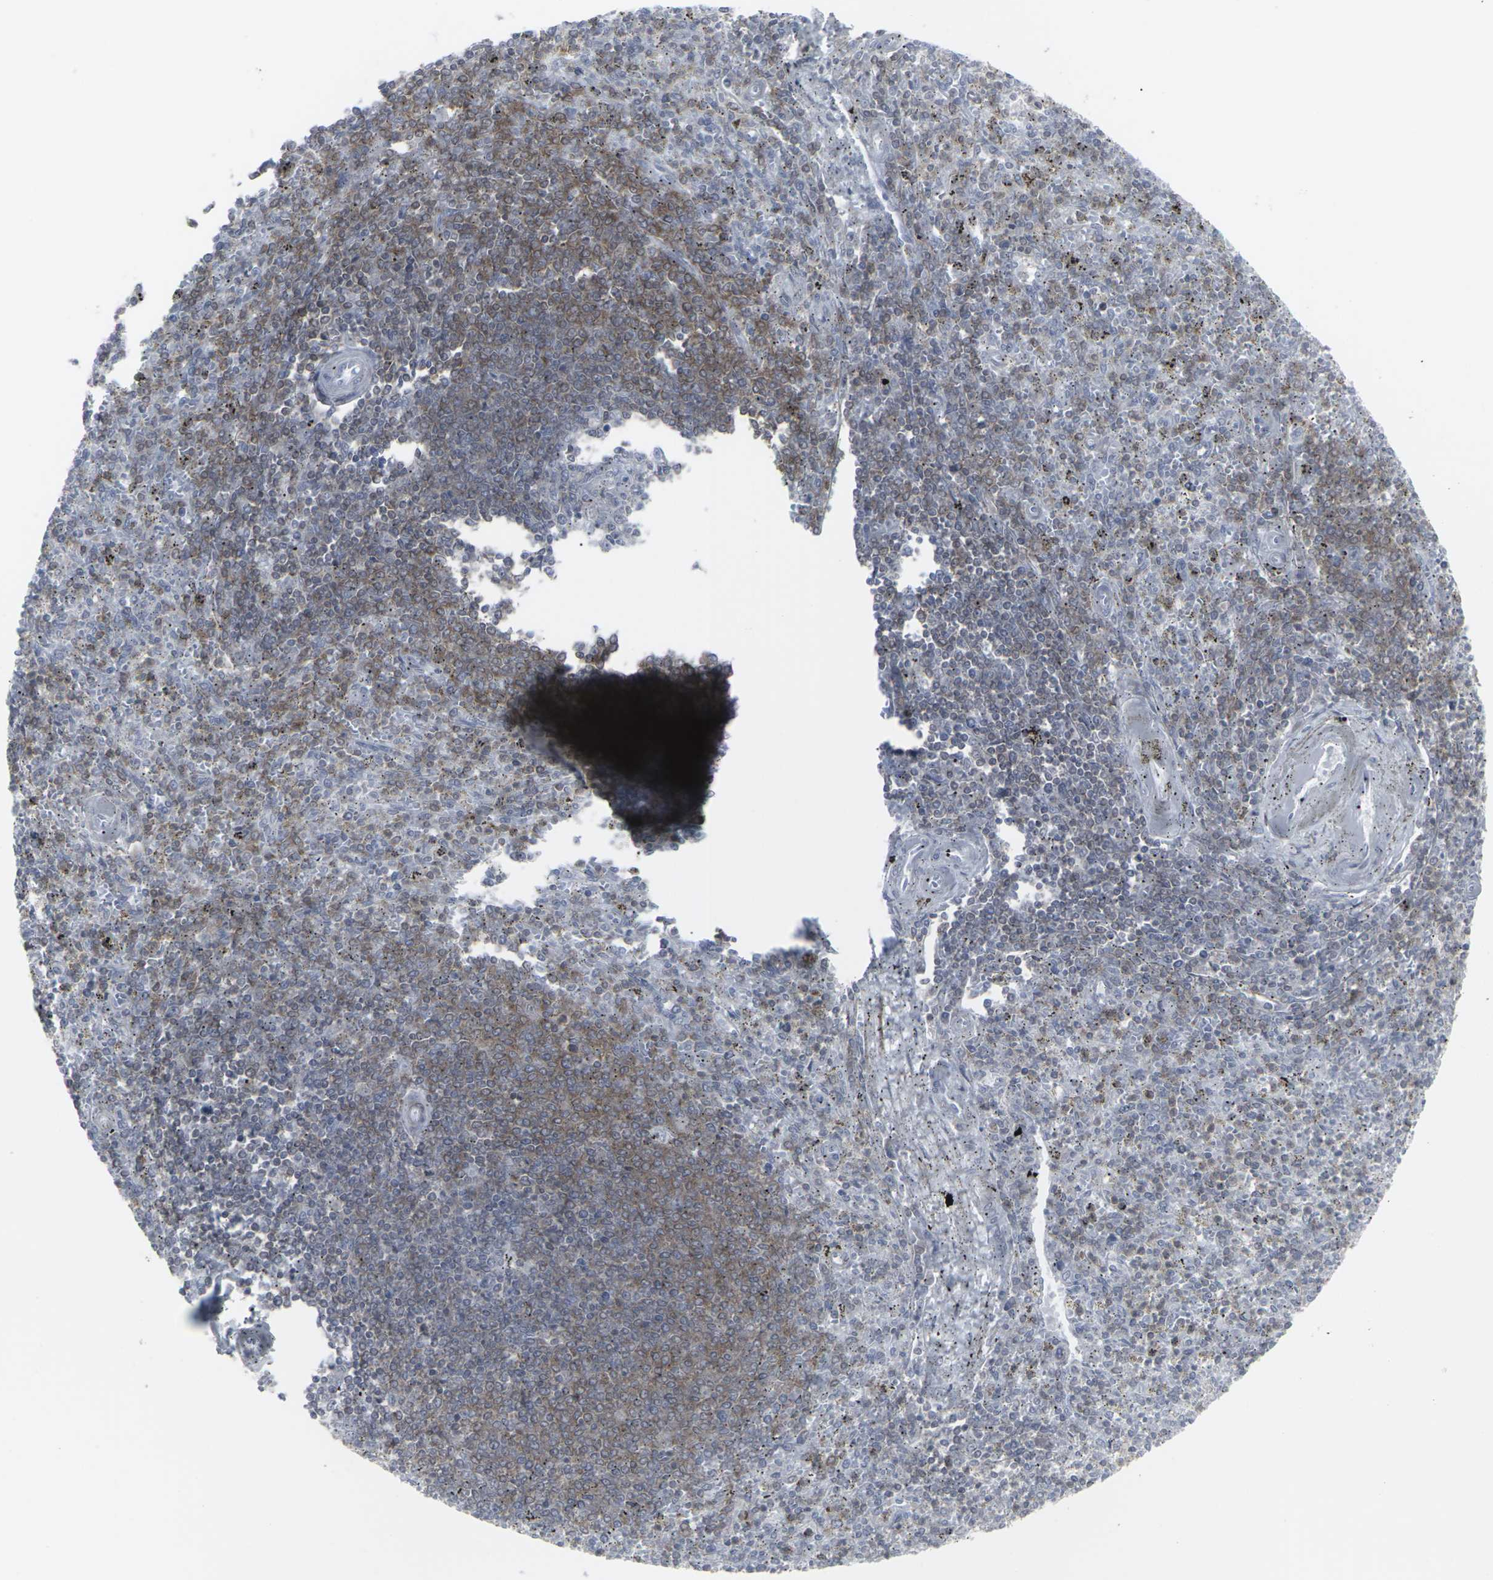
{"staining": {"intensity": "moderate", "quantity": "25%-75%", "location": "cytoplasmic/membranous"}, "tissue": "spleen", "cell_type": "Cells in red pulp", "image_type": "normal", "snomed": [{"axis": "morphology", "description": "Normal tissue, NOS"}, {"axis": "topography", "description": "Spleen"}], "caption": "Immunohistochemical staining of normal human spleen demonstrates 25%-75% levels of moderate cytoplasmic/membranous protein positivity in approximately 25%-75% of cells in red pulp.", "gene": "APOBEC2", "patient": {"sex": "male", "age": 72}}